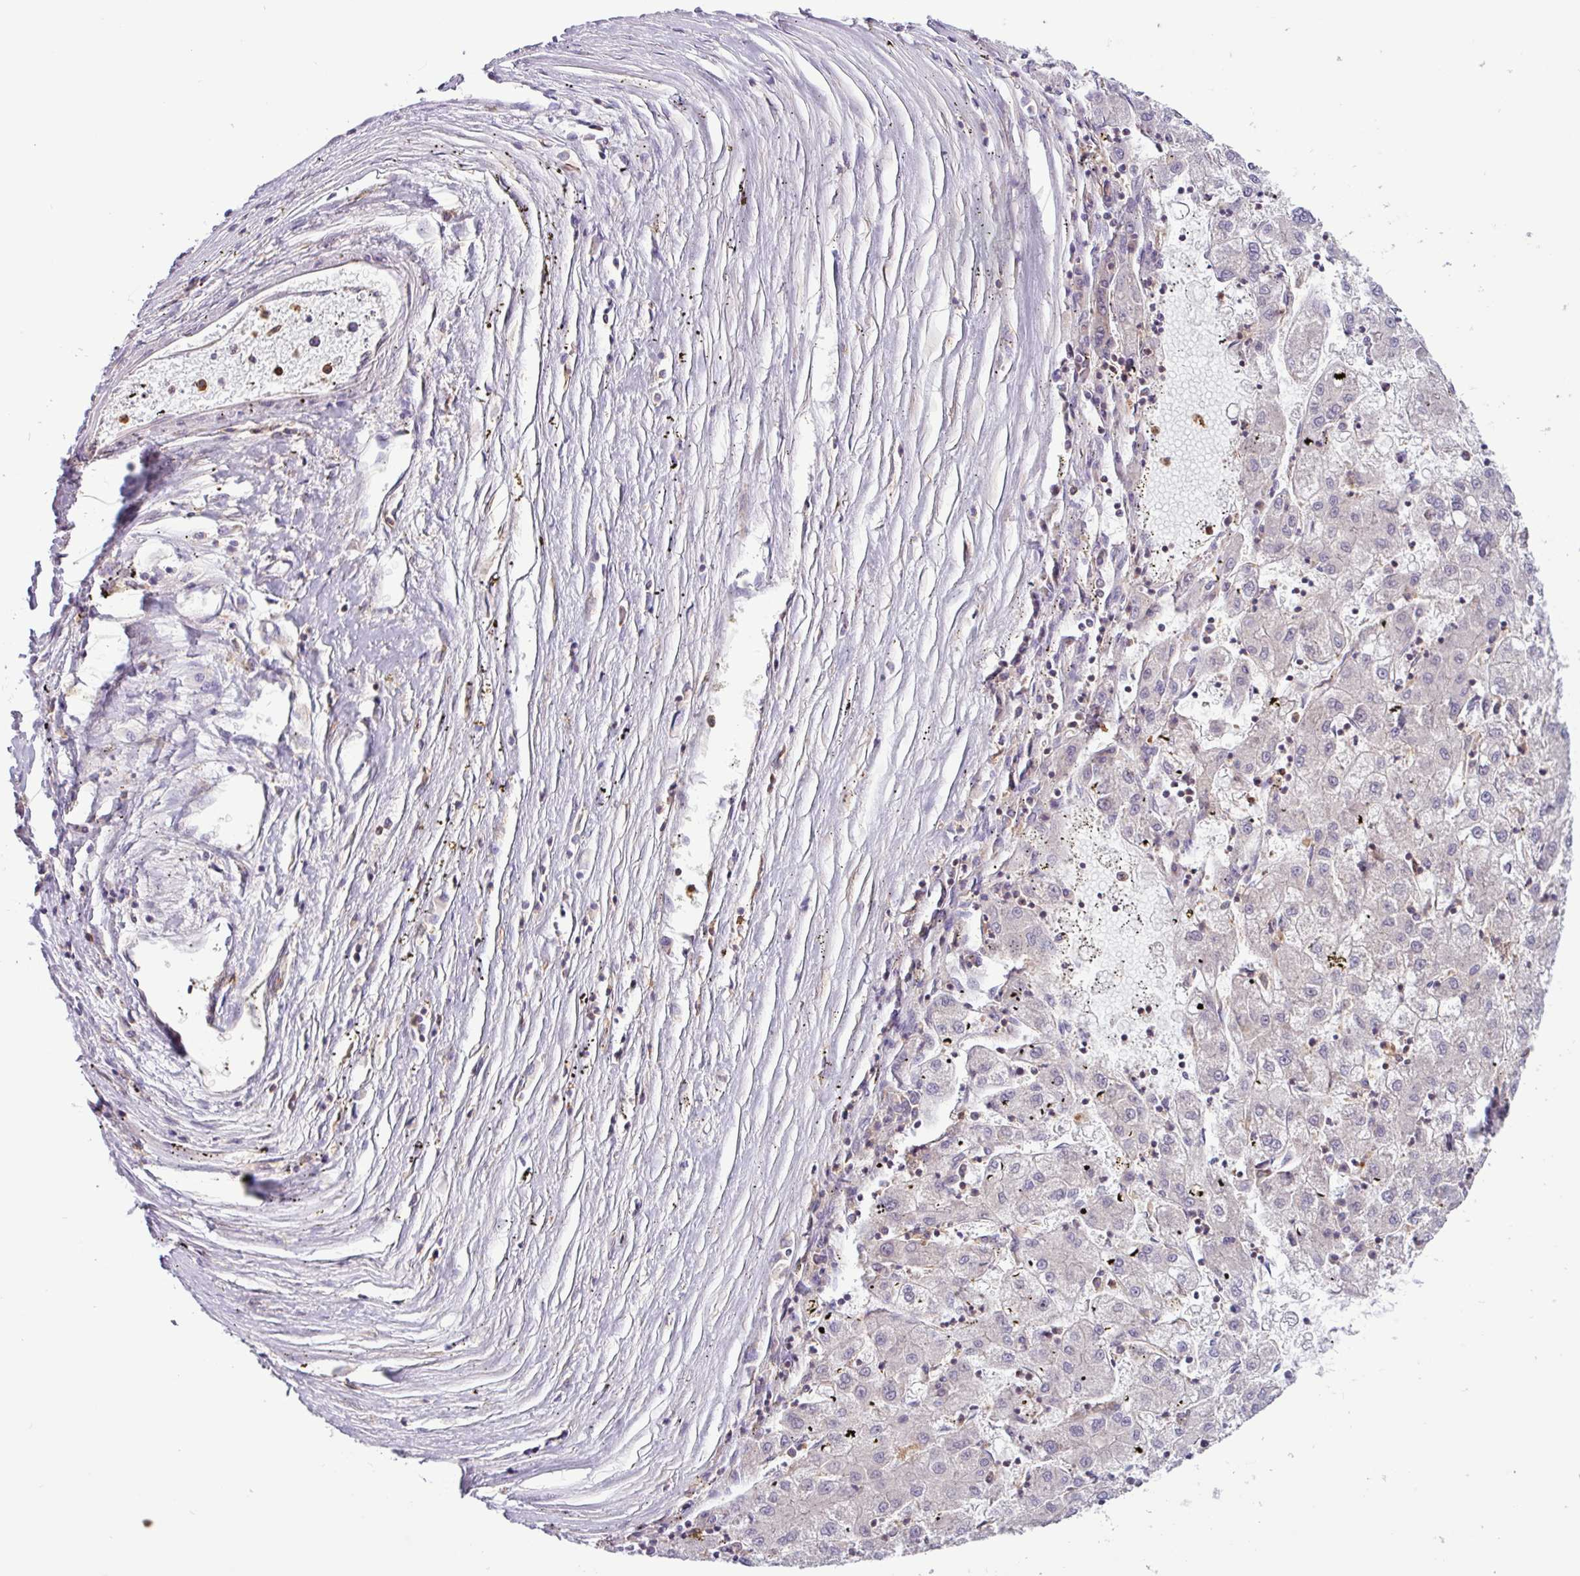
{"staining": {"intensity": "negative", "quantity": "none", "location": "none"}, "tissue": "liver cancer", "cell_type": "Tumor cells", "image_type": "cancer", "snomed": [{"axis": "morphology", "description": "Carcinoma, Hepatocellular, NOS"}, {"axis": "topography", "description": "Liver"}], "caption": "An IHC micrograph of liver cancer (hepatocellular carcinoma) is shown. There is no staining in tumor cells of liver cancer (hepatocellular carcinoma).", "gene": "ACTR3", "patient": {"sex": "male", "age": 72}}